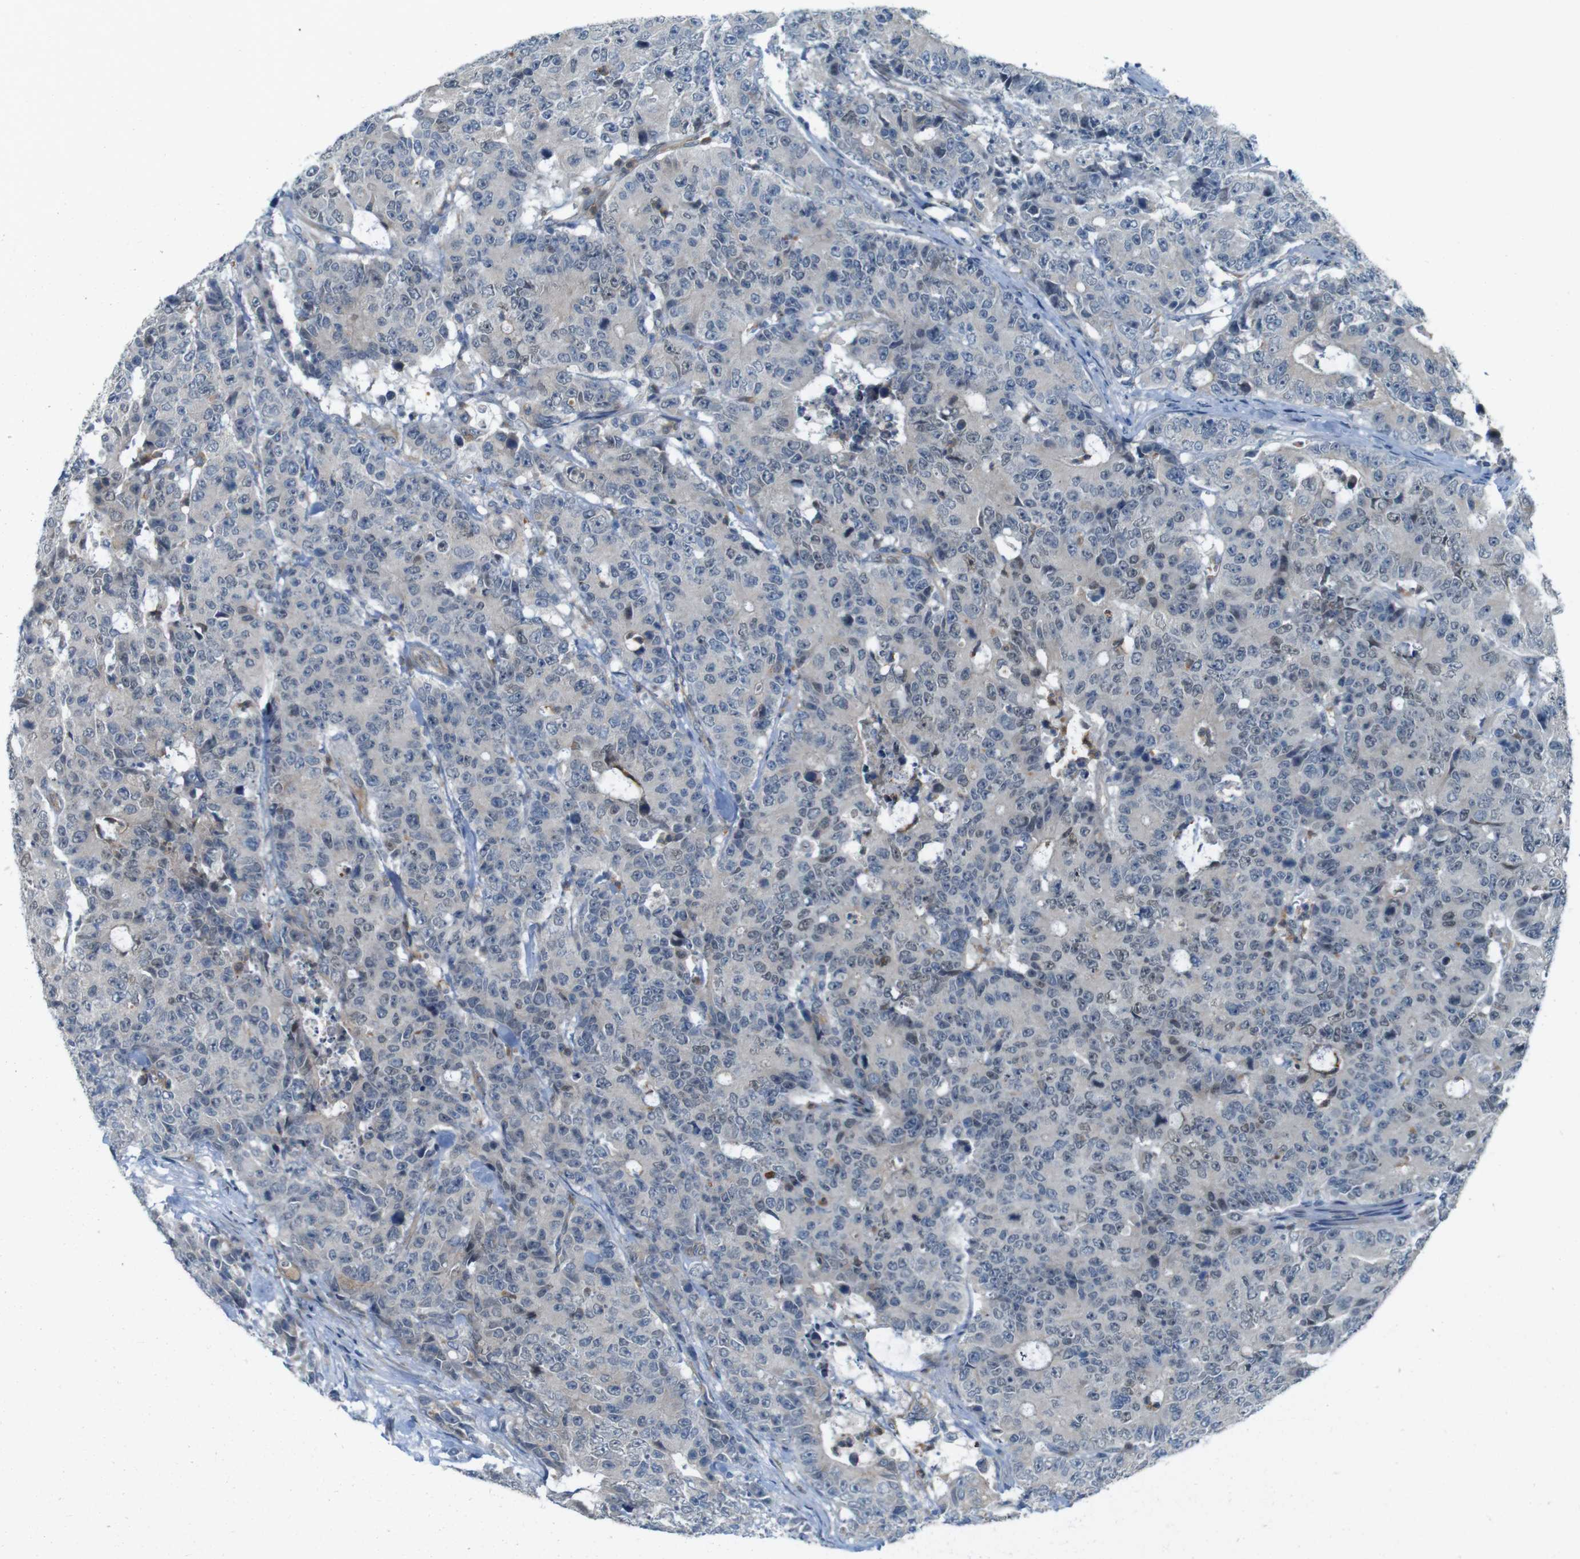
{"staining": {"intensity": "moderate", "quantity": "25%-75%", "location": "nuclear"}, "tissue": "colorectal cancer", "cell_type": "Tumor cells", "image_type": "cancer", "snomed": [{"axis": "morphology", "description": "Adenocarcinoma, NOS"}, {"axis": "topography", "description": "Colon"}], "caption": "Human colorectal adenocarcinoma stained with a protein marker displays moderate staining in tumor cells.", "gene": "SKI", "patient": {"sex": "female", "age": 86}}